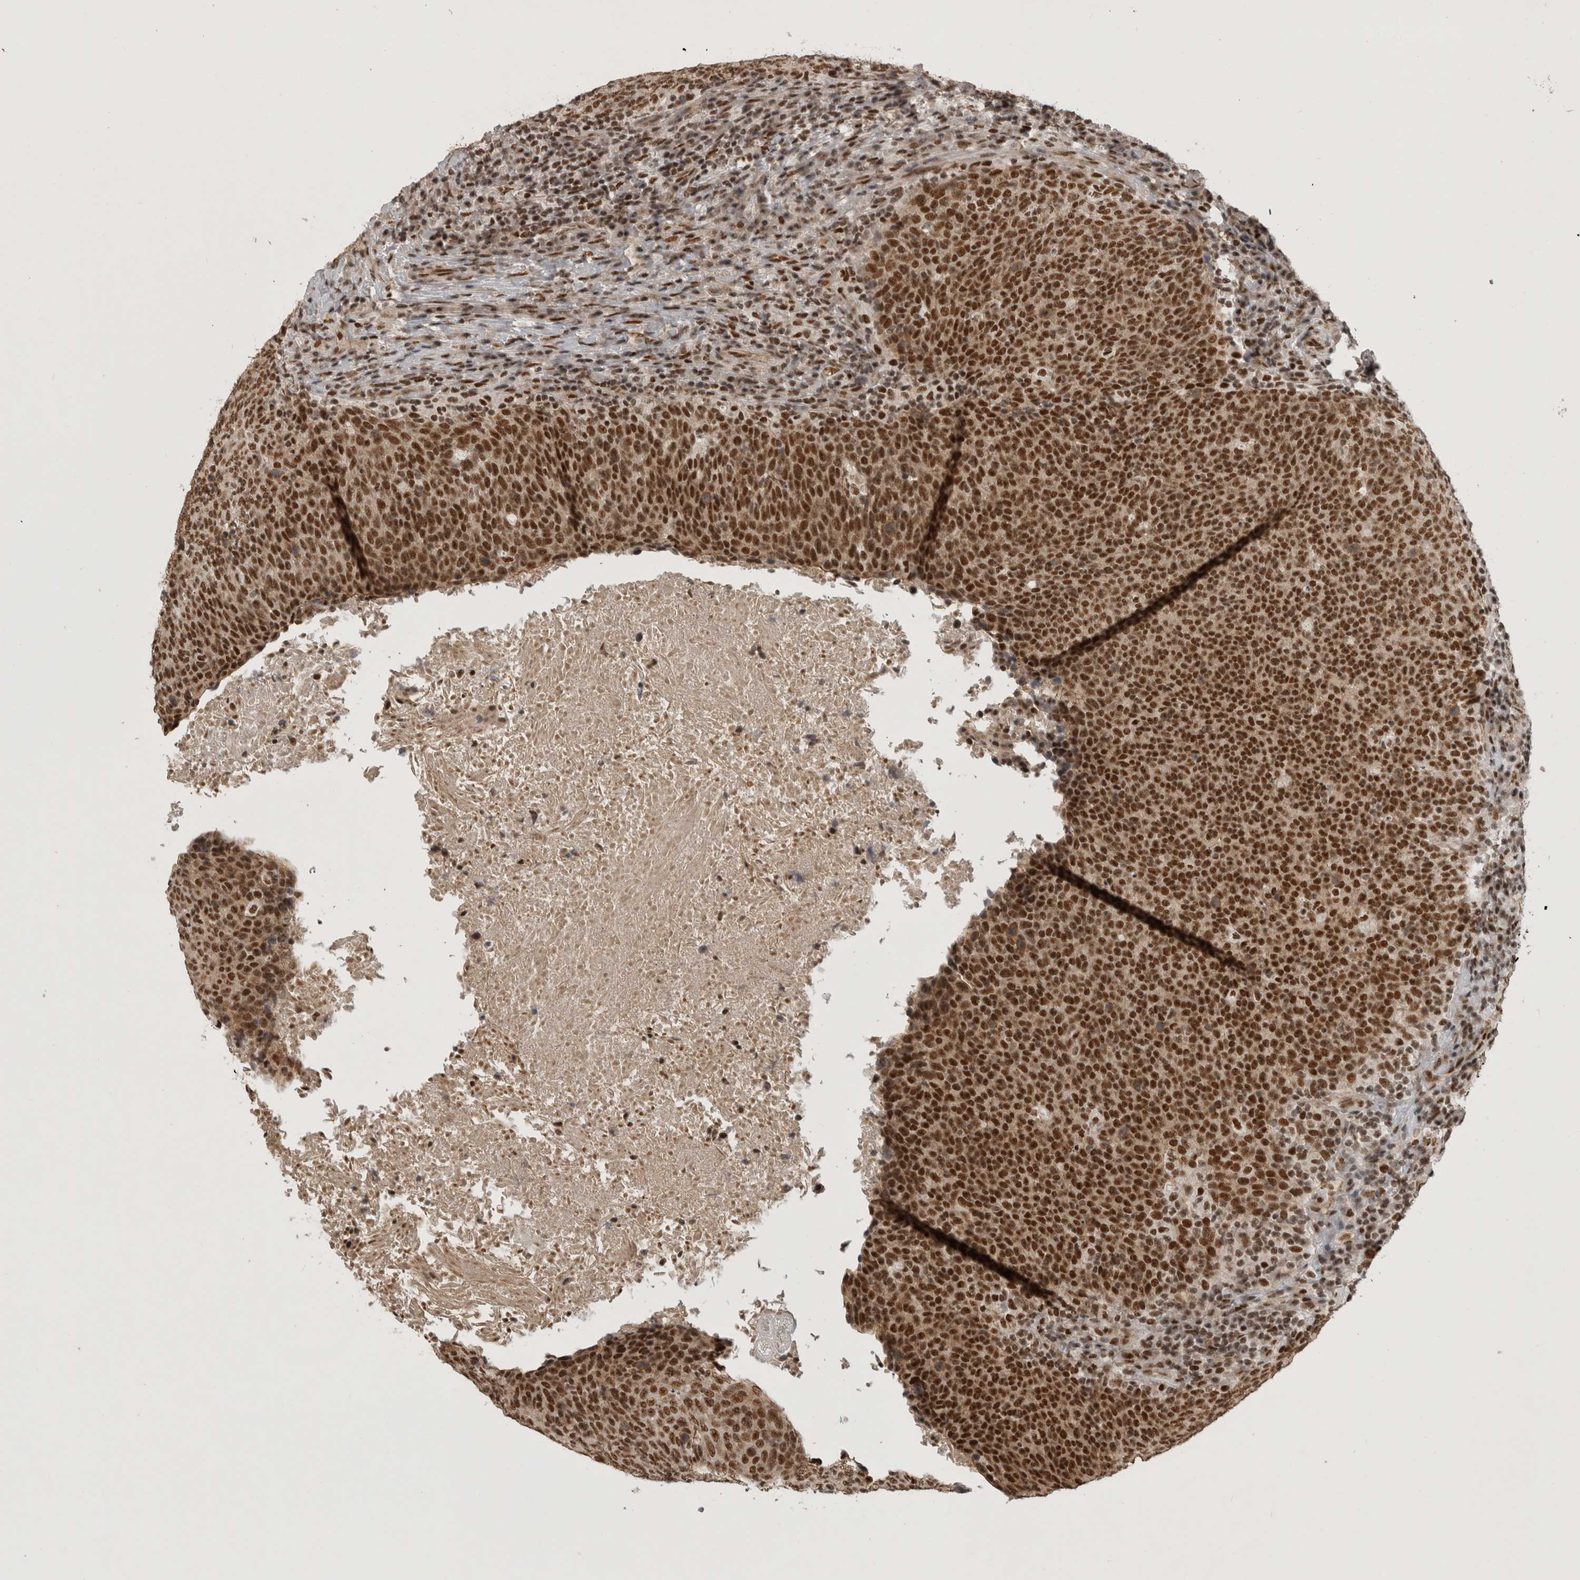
{"staining": {"intensity": "strong", "quantity": ">75%", "location": "nuclear"}, "tissue": "head and neck cancer", "cell_type": "Tumor cells", "image_type": "cancer", "snomed": [{"axis": "morphology", "description": "Squamous cell carcinoma, NOS"}, {"axis": "morphology", "description": "Squamous cell carcinoma, metastatic, NOS"}, {"axis": "topography", "description": "Lymph node"}, {"axis": "topography", "description": "Head-Neck"}], "caption": "Tumor cells reveal strong nuclear expression in approximately >75% of cells in squamous cell carcinoma (head and neck).", "gene": "CBLL1", "patient": {"sex": "male", "age": 62}}